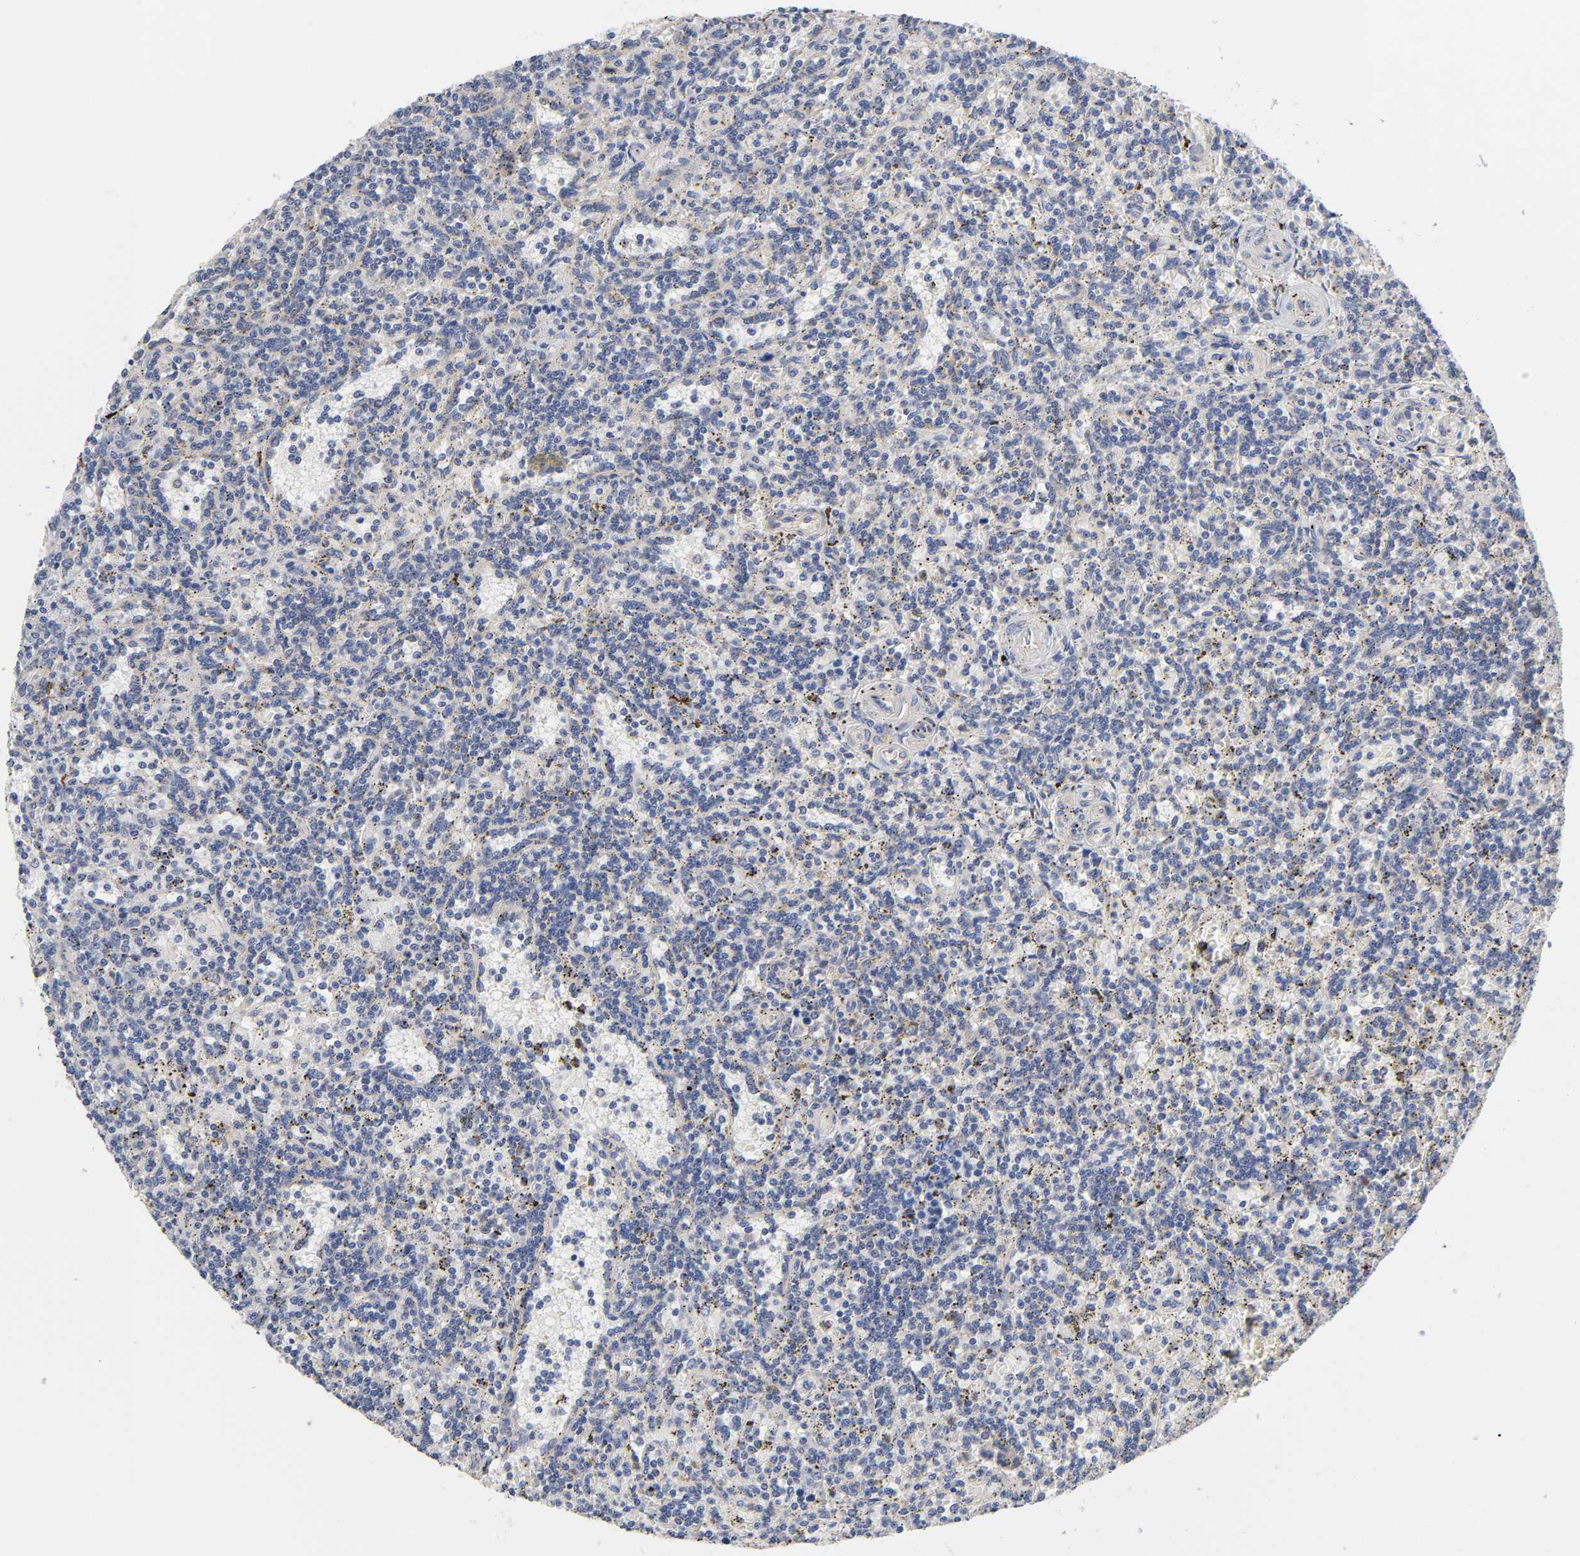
{"staining": {"intensity": "negative", "quantity": "none", "location": "none"}, "tissue": "lymphoma", "cell_type": "Tumor cells", "image_type": "cancer", "snomed": [{"axis": "morphology", "description": "Malignant lymphoma, non-Hodgkin's type, Low grade"}, {"axis": "topography", "description": "Spleen"}], "caption": "Immunohistochemistry photomicrograph of neoplastic tissue: lymphoma stained with DAB (3,3'-diaminobenzidine) shows no significant protein positivity in tumor cells. The staining is performed using DAB (3,3'-diaminobenzidine) brown chromogen with nuclei counter-stained in using hematoxylin.", "gene": "C17orf75", "patient": {"sex": "male", "age": 73}}